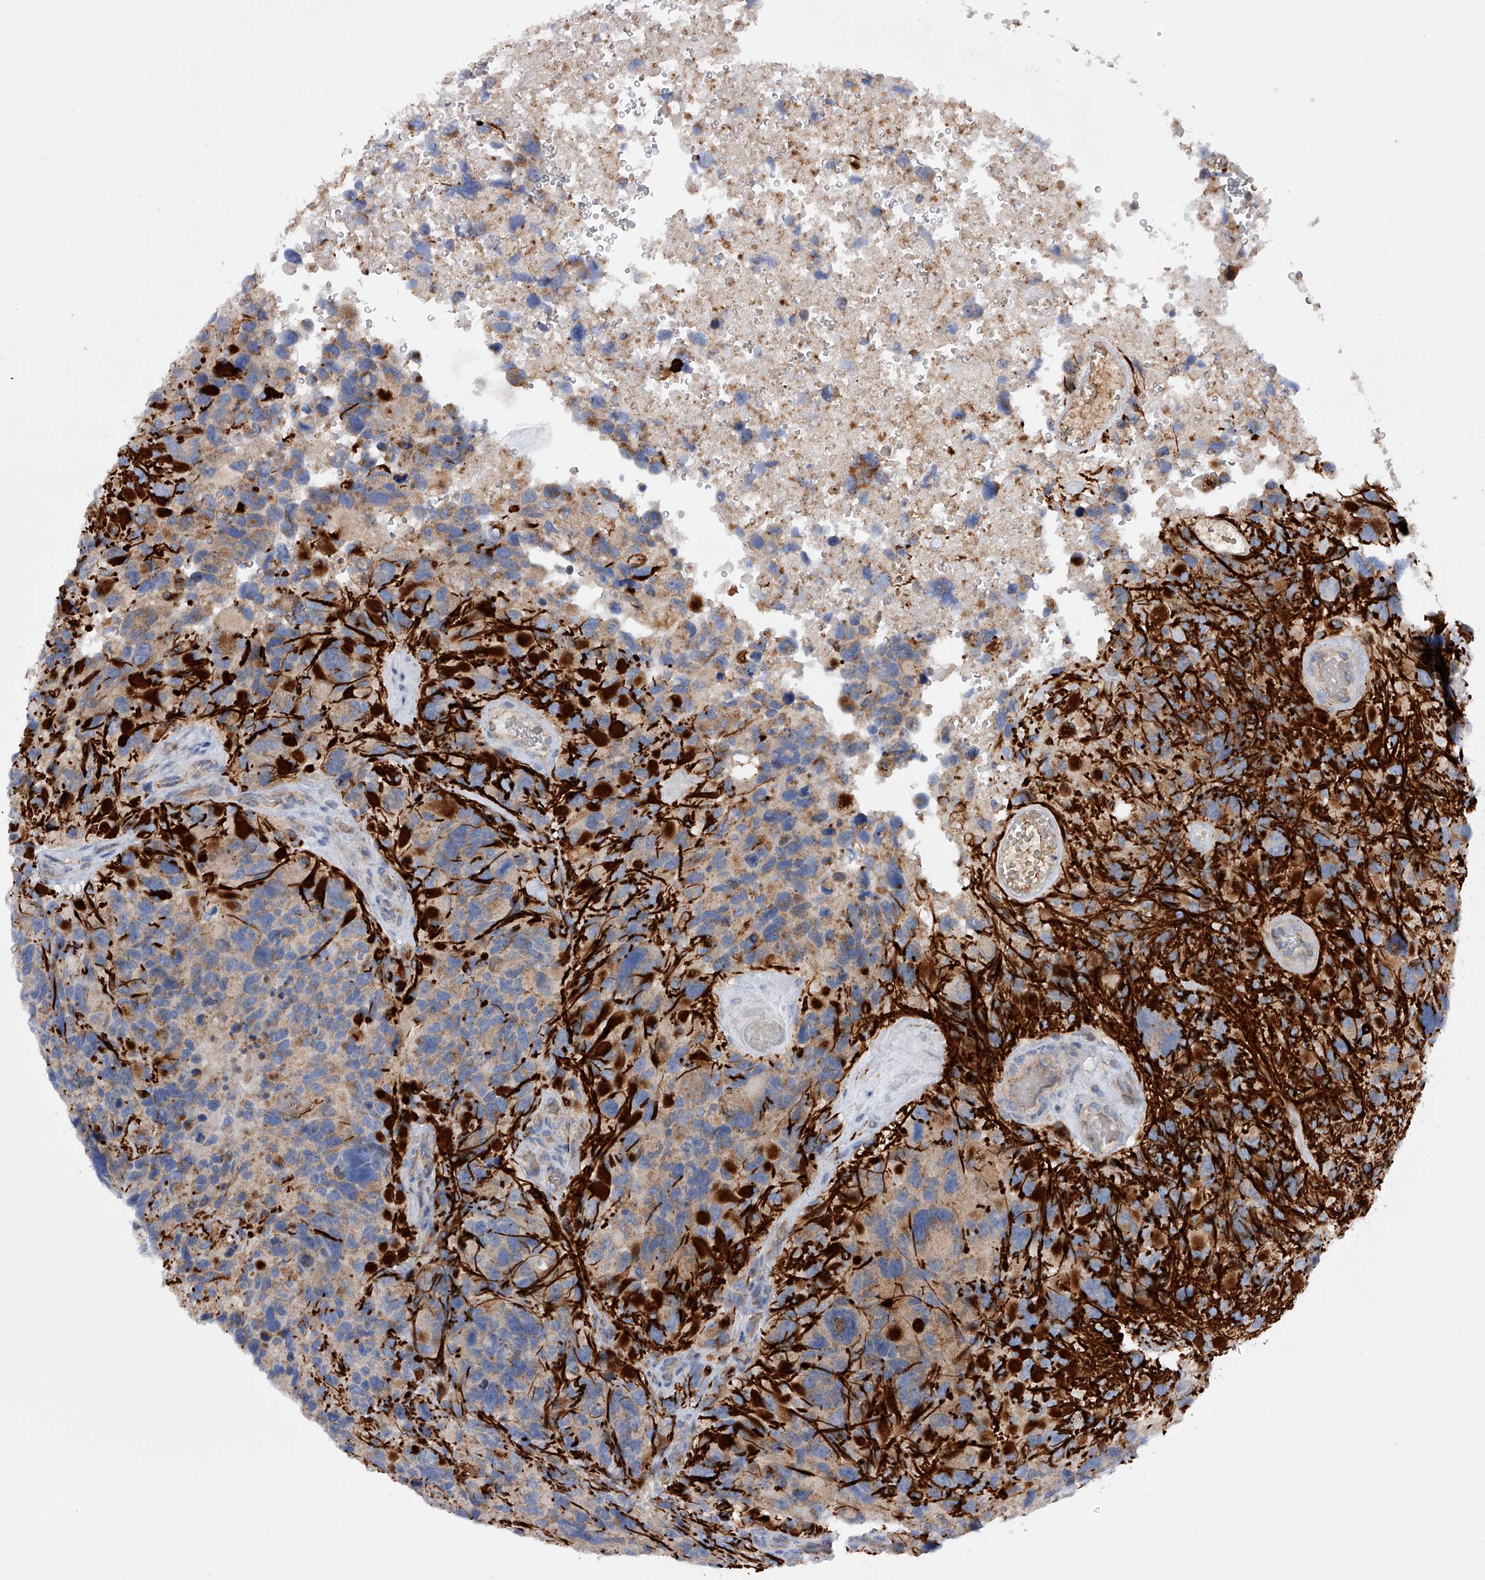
{"staining": {"intensity": "weak", "quantity": "<25%", "location": "cytoplasmic/membranous"}, "tissue": "glioma", "cell_type": "Tumor cells", "image_type": "cancer", "snomed": [{"axis": "morphology", "description": "Glioma, malignant, High grade"}, {"axis": "topography", "description": "Brain"}], "caption": "High power microscopy micrograph of an IHC photomicrograph of malignant high-grade glioma, revealing no significant expression in tumor cells.", "gene": "MLYCD", "patient": {"sex": "male", "age": 69}}